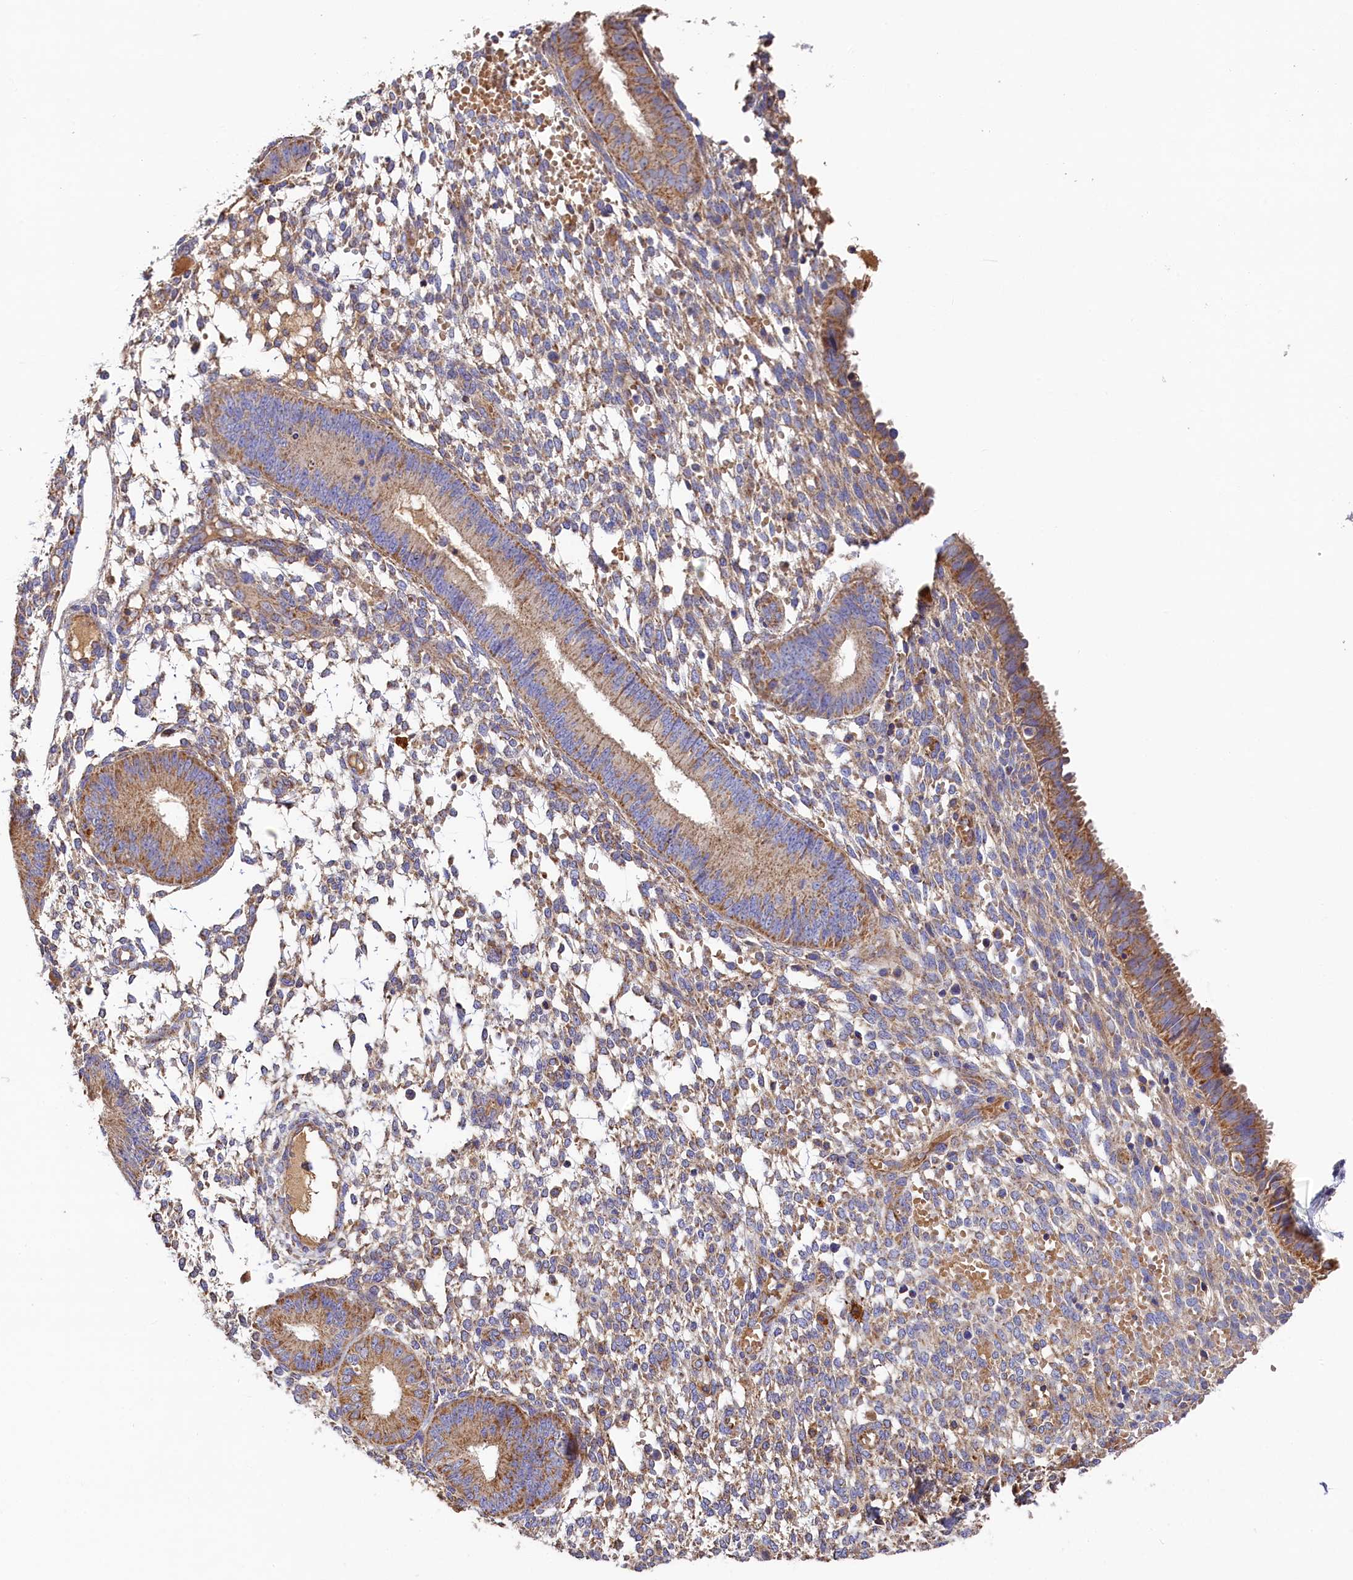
{"staining": {"intensity": "weak", "quantity": "25%-75%", "location": "cytoplasmic/membranous"}, "tissue": "endometrium", "cell_type": "Cells in endometrial stroma", "image_type": "normal", "snomed": [{"axis": "morphology", "description": "Normal tissue, NOS"}, {"axis": "topography", "description": "Endometrium"}], "caption": "A brown stain labels weak cytoplasmic/membranous expression of a protein in cells in endometrial stroma of normal endometrium.", "gene": "SEC31B", "patient": {"sex": "female", "age": 49}}